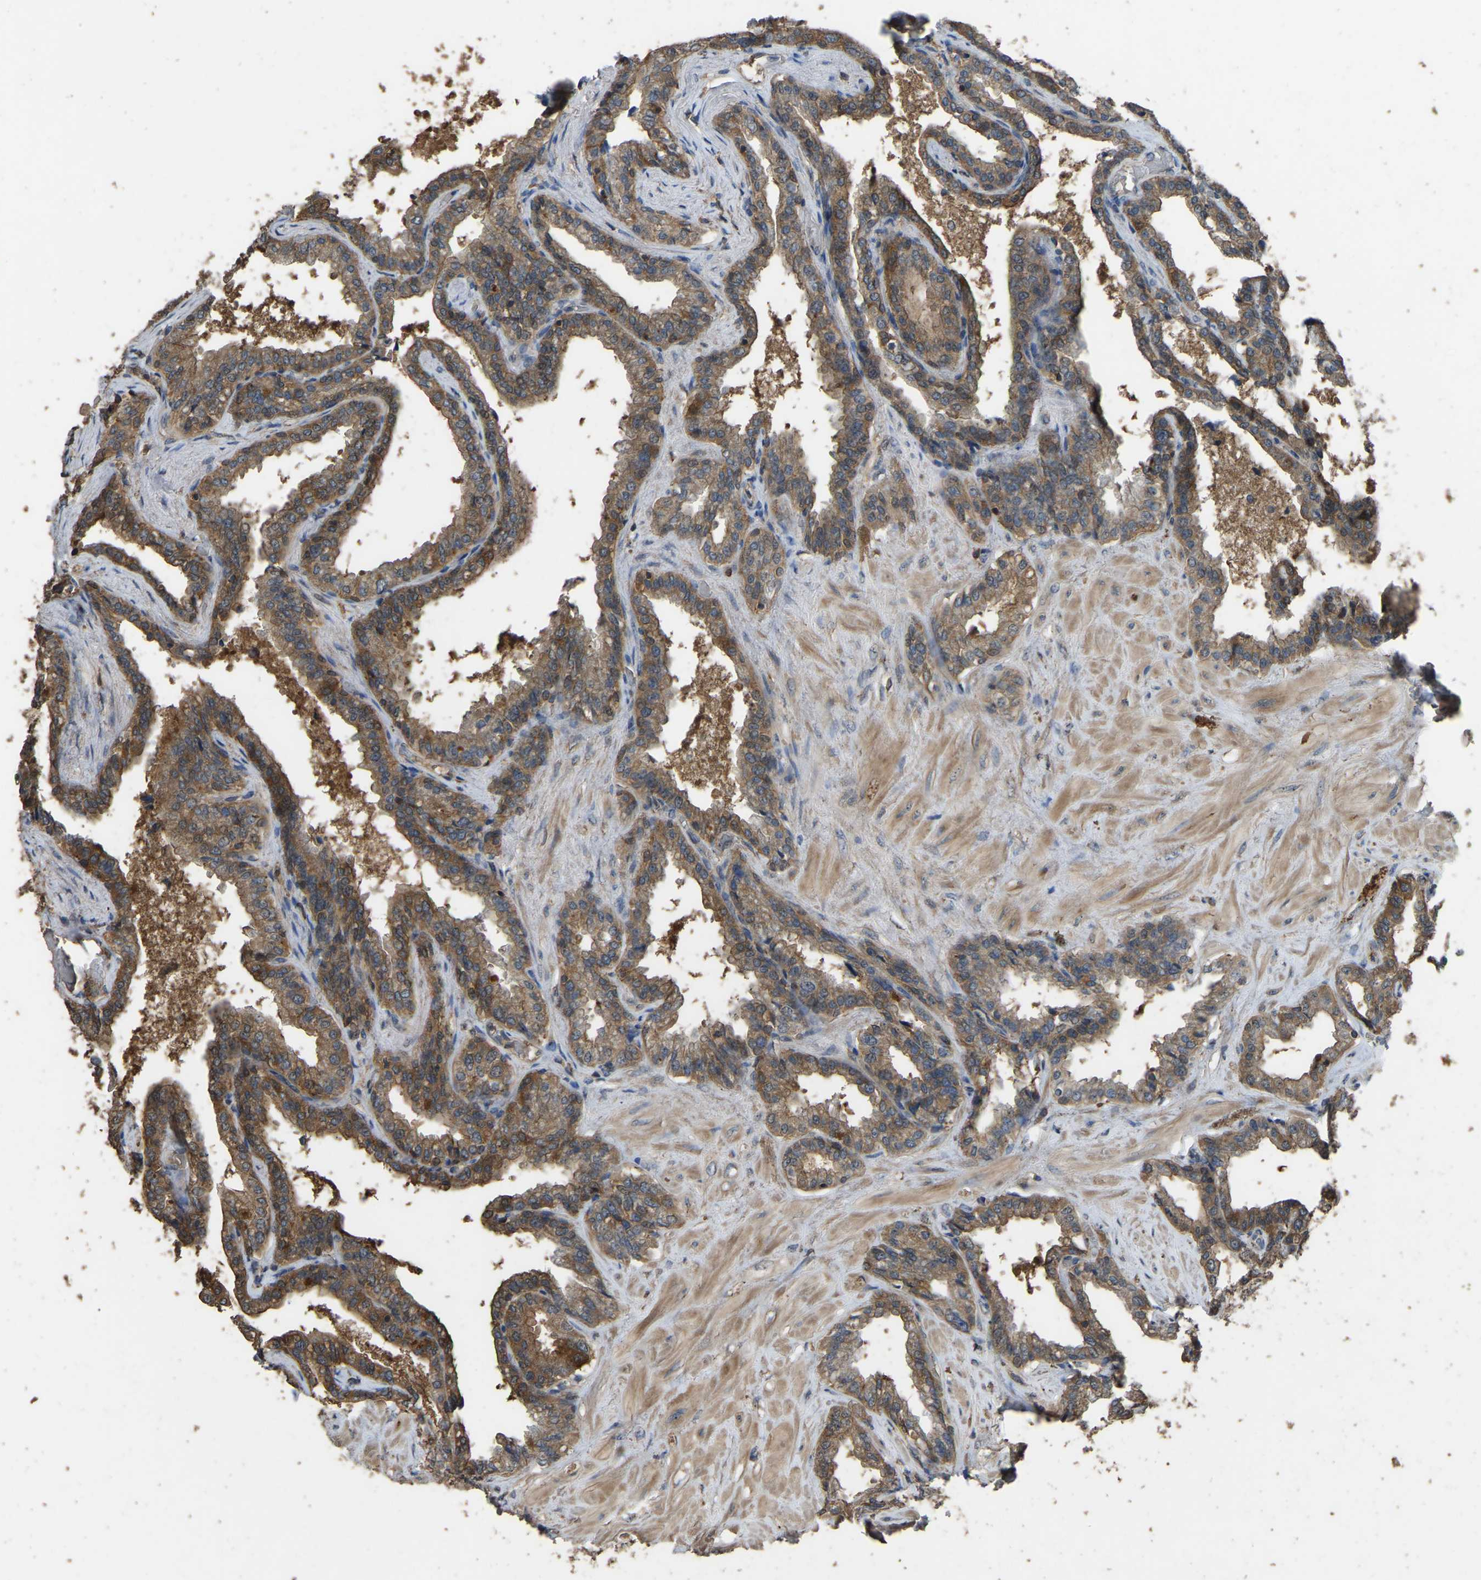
{"staining": {"intensity": "moderate", "quantity": ">75%", "location": "cytoplasmic/membranous"}, "tissue": "seminal vesicle", "cell_type": "Glandular cells", "image_type": "normal", "snomed": [{"axis": "morphology", "description": "Normal tissue, NOS"}, {"axis": "topography", "description": "Seminal veicle"}], "caption": "Moderate cytoplasmic/membranous positivity for a protein is seen in approximately >75% of glandular cells of unremarkable seminal vesicle using immunohistochemistry (IHC).", "gene": "FHIT", "patient": {"sex": "male", "age": 46}}